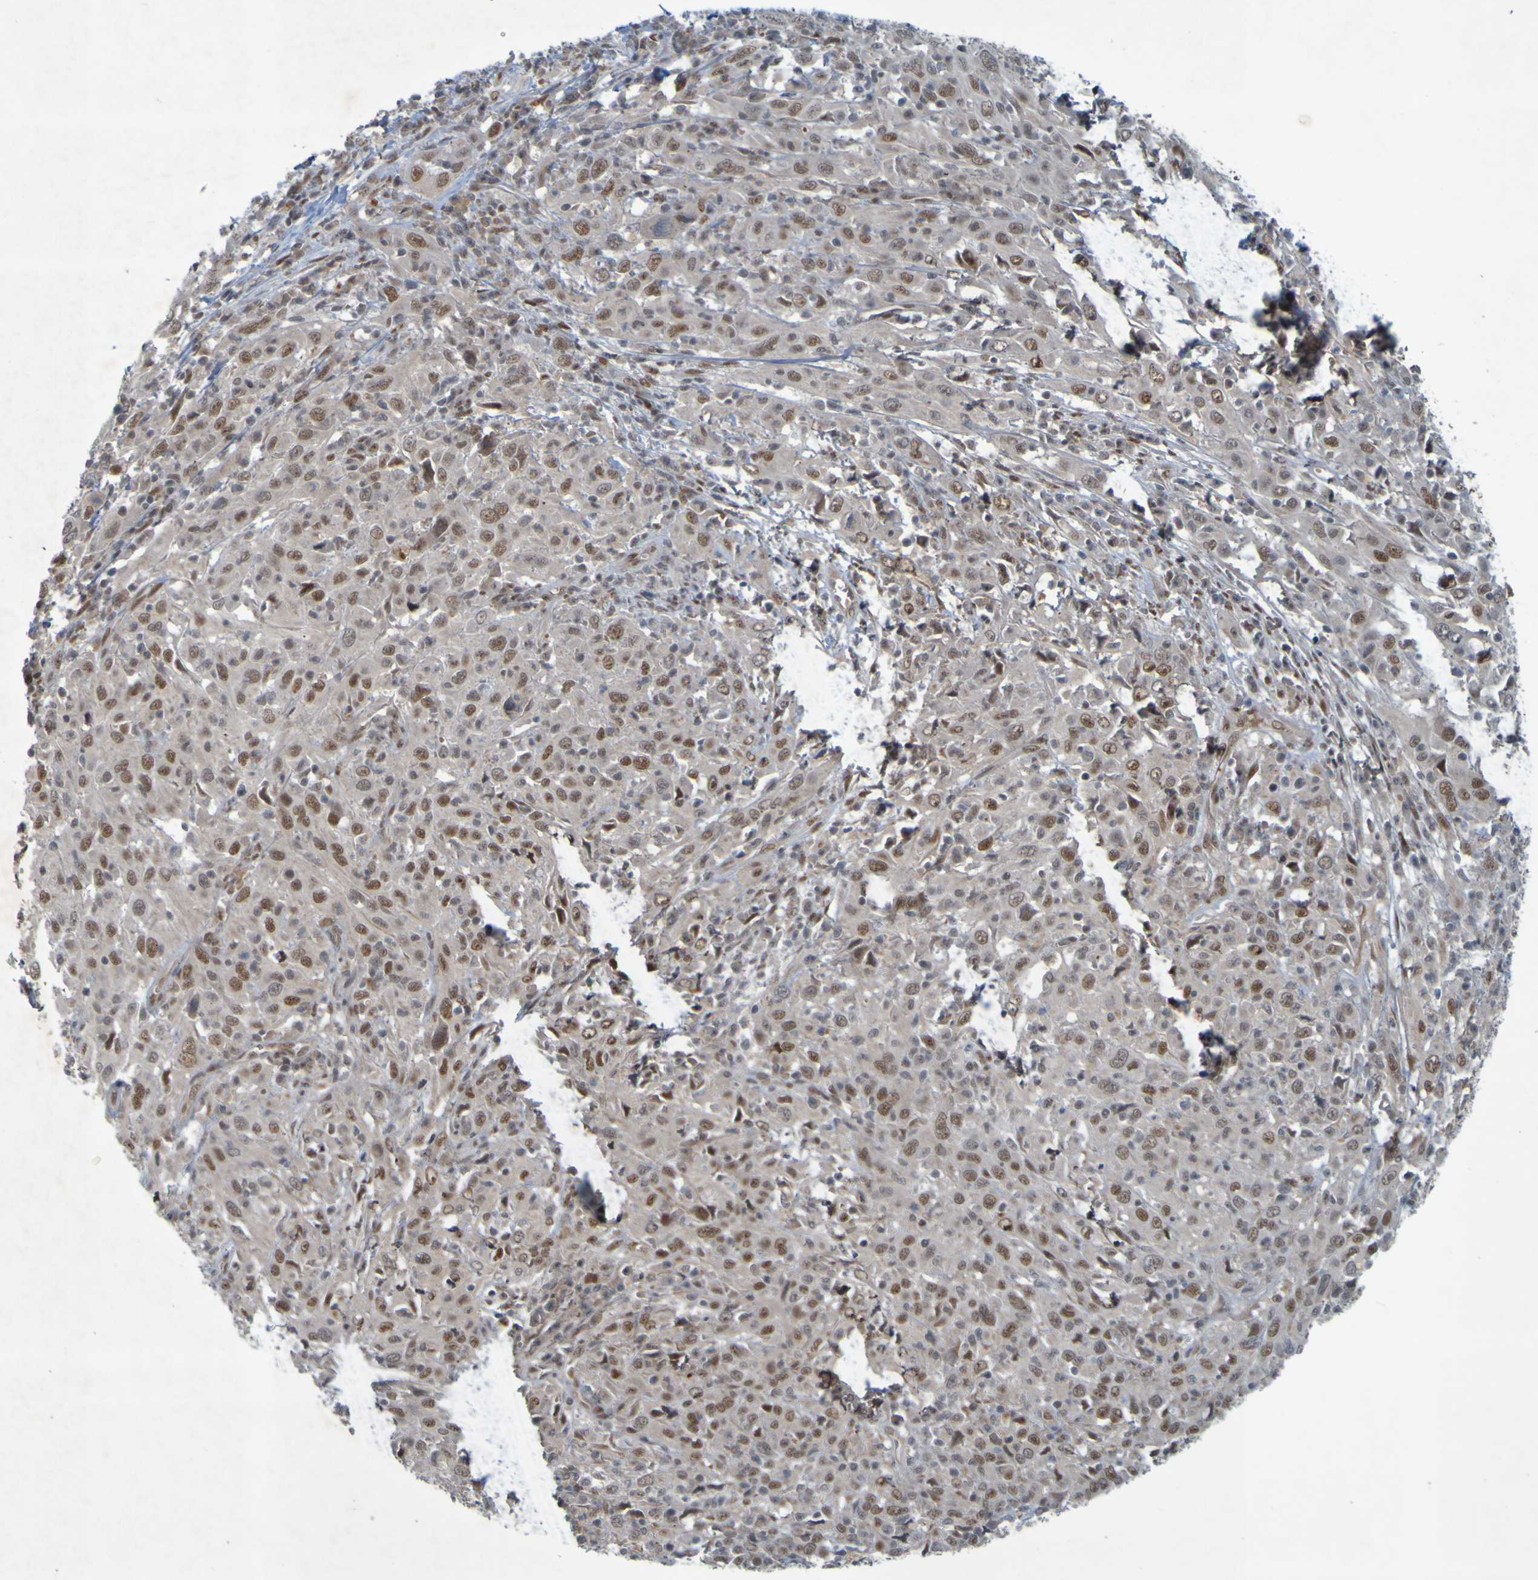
{"staining": {"intensity": "moderate", "quantity": ">75%", "location": "nuclear"}, "tissue": "cervical cancer", "cell_type": "Tumor cells", "image_type": "cancer", "snomed": [{"axis": "morphology", "description": "Squamous cell carcinoma, NOS"}, {"axis": "topography", "description": "Cervix"}], "caption": "An IHC micrograph of neoplastic tissue is shown. Protein staining in brown labels moderate nuclear positivity in cervical squamous cell carcinoma within tumor cells. (DAB (3,3'-diaminobenzidine) IHC, brown staining for protein, blue staining for nuclei).", "gene": "MCPH1", "patient": {"sex": "female", "age": 46}}